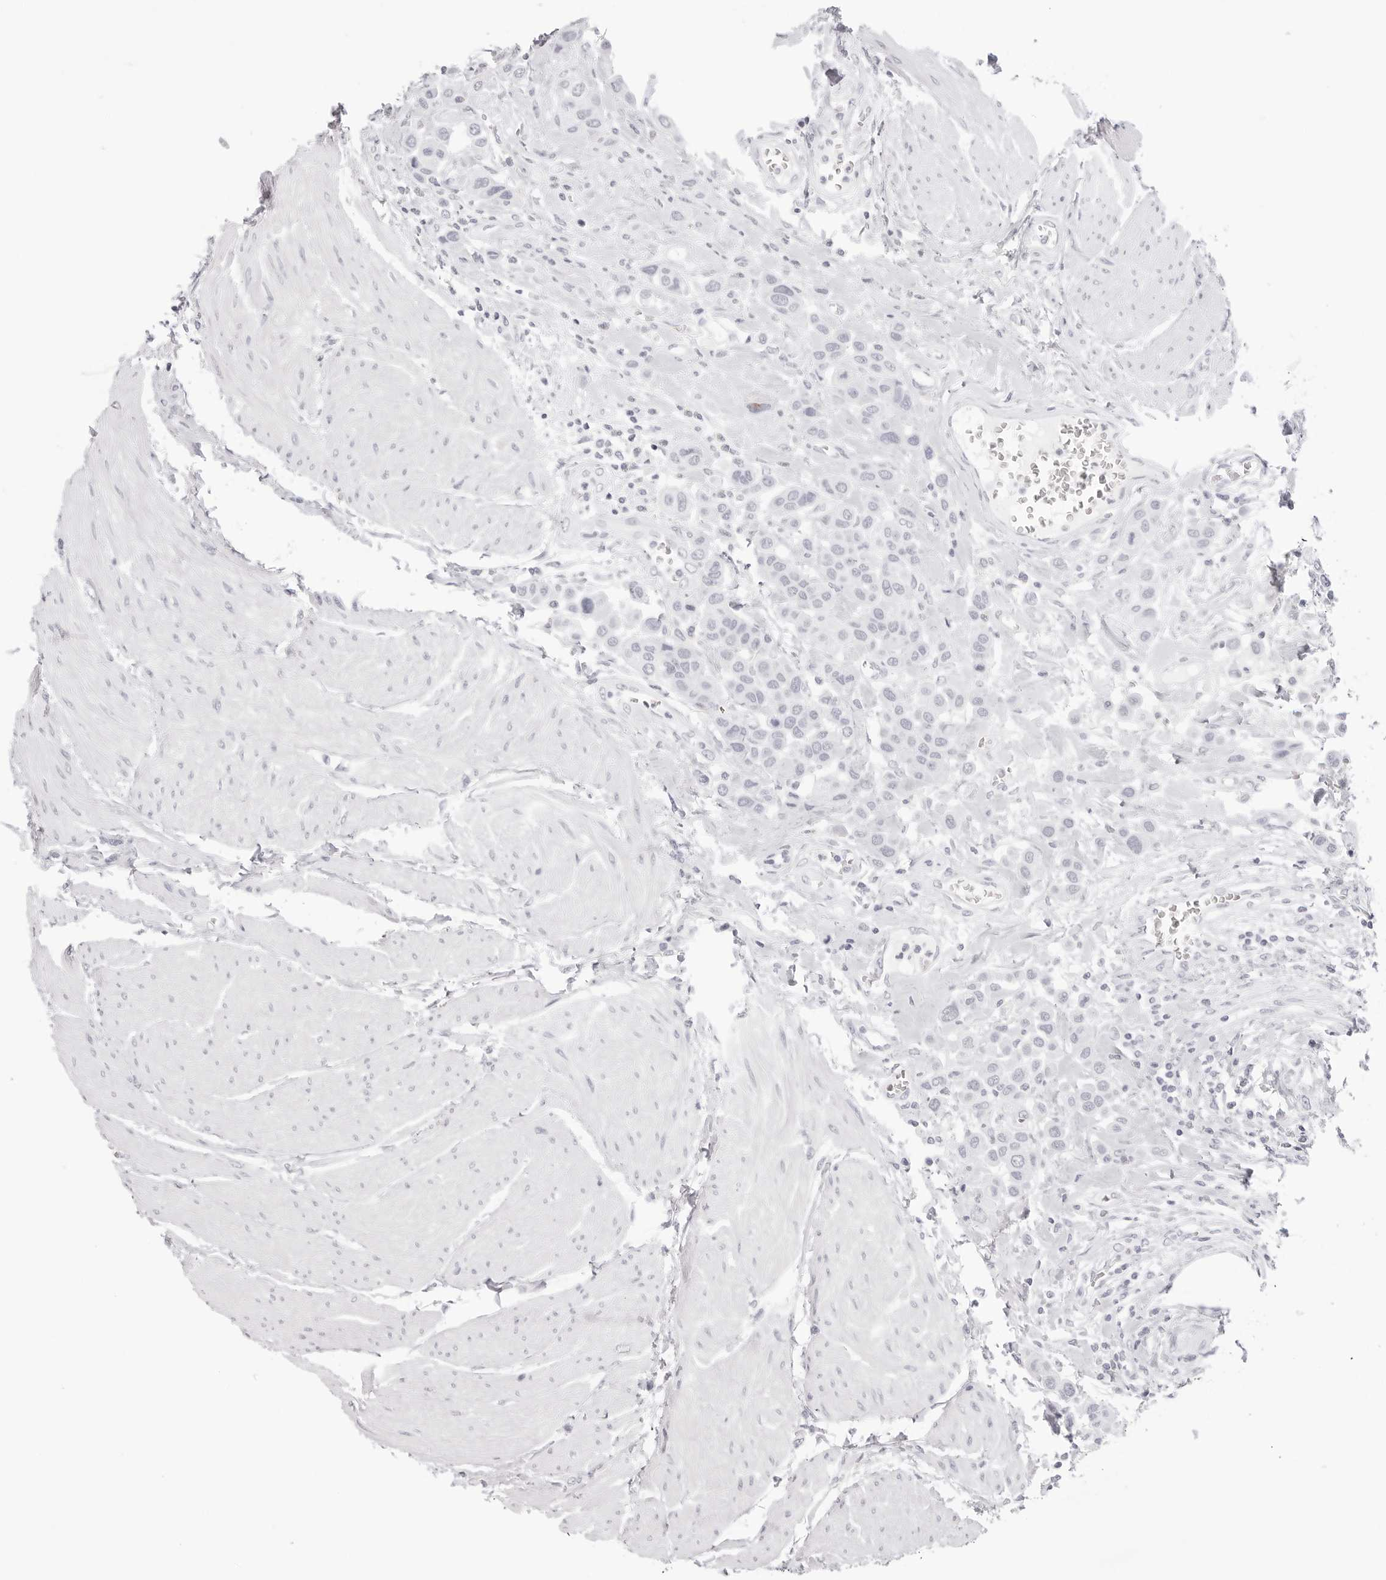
{"staining": {"intensity": "negative", "quantity": "none", "location": "none"}, "tissue": "urothelial cancer", "cell_type": "Tumor cells", "image_type": "cancer", "snomed": [{"axis": "morphology", "description": "Urothelial carcinoma, High grade"}, {"axis": "topography", "description": "Urinary bladder"}], "caption": "High power microscopy micrograph of an immunohistochemistry micrograph of high-grade urothelial carcinoma, revealing no significant positivity in tumor cells.", "gene": "CST5", "patient": {"sex": "male", "age": 50}}